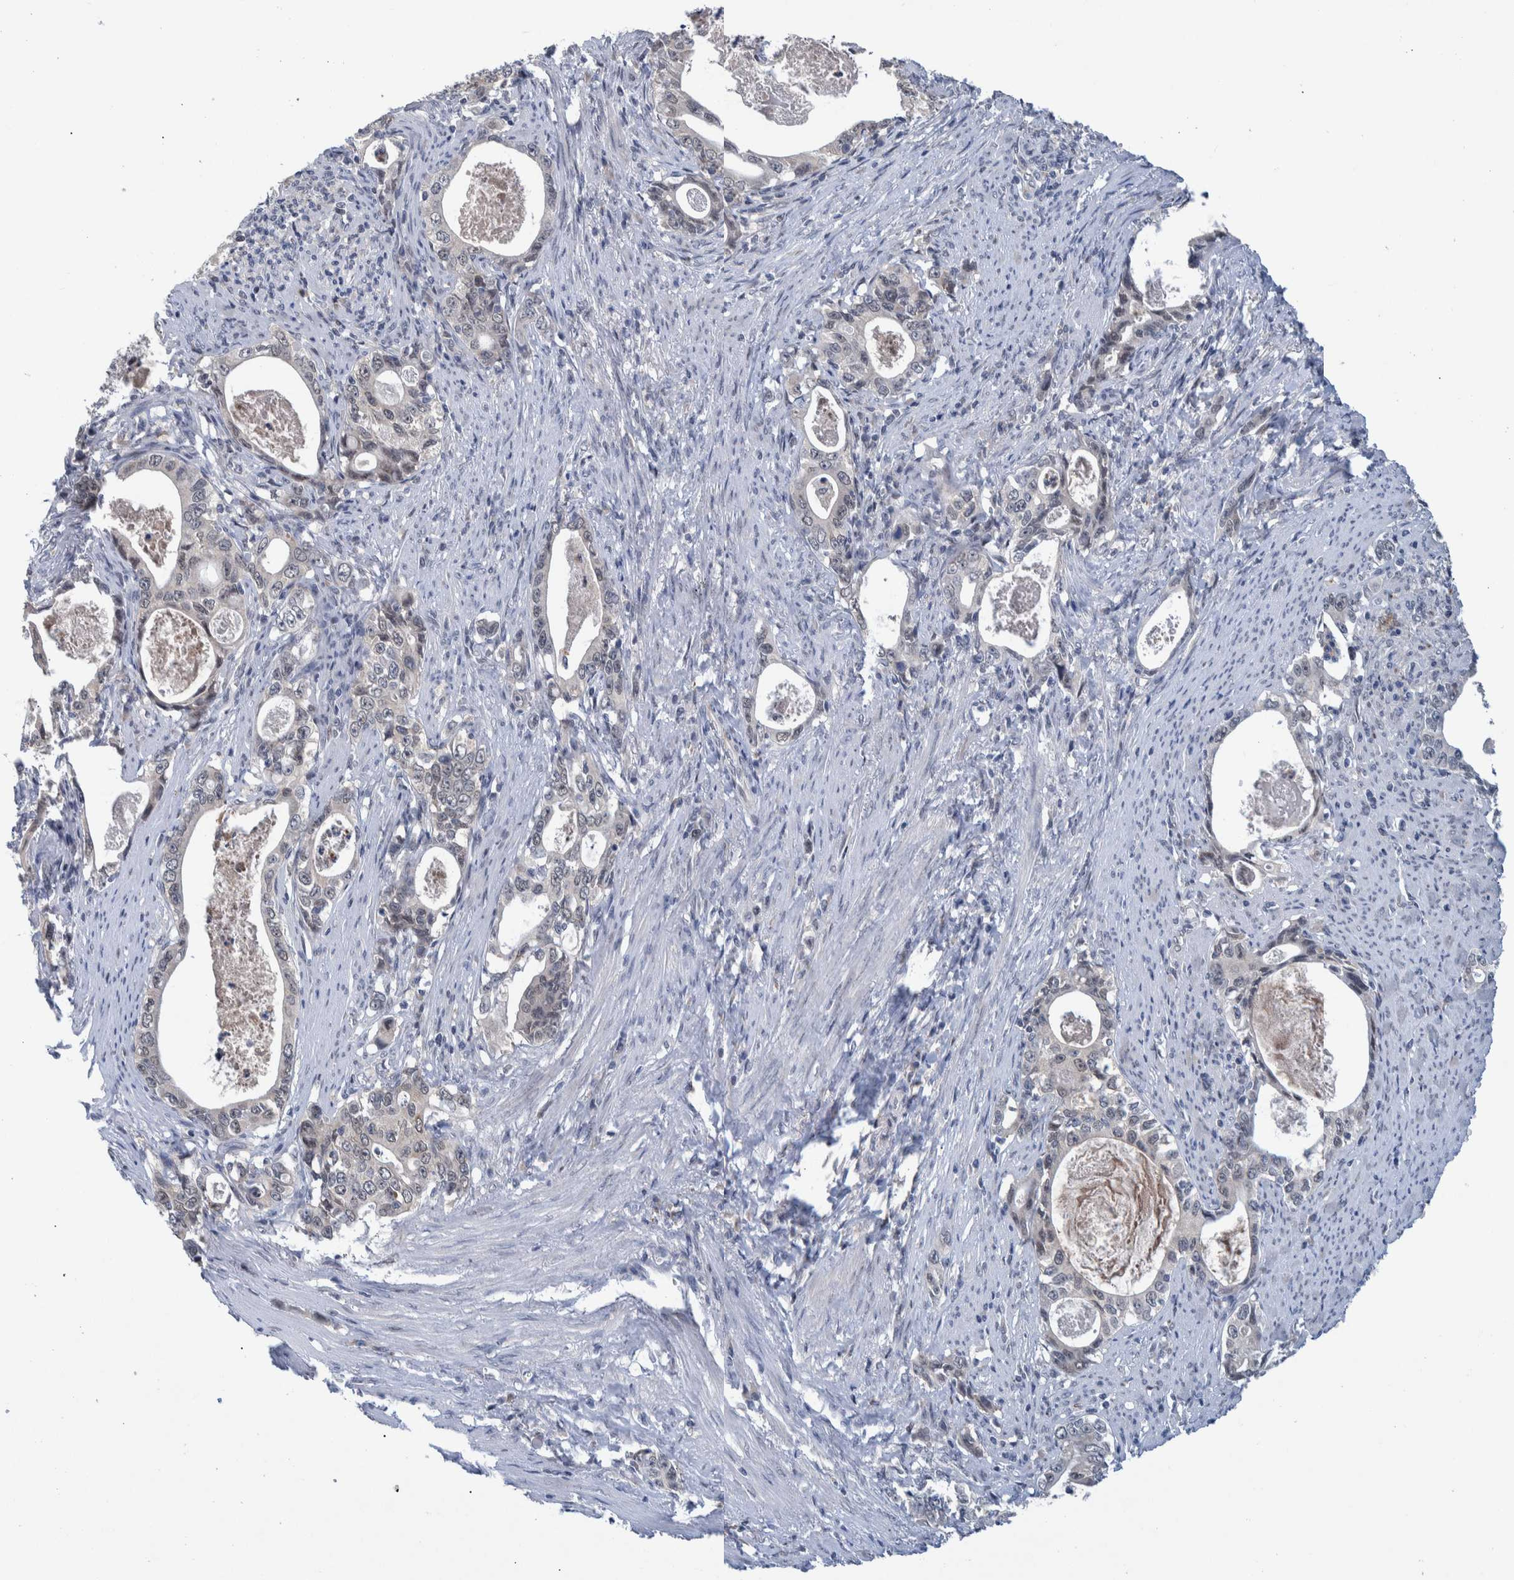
{"staining": {"intensity": "negative", "quantity": "none", "location": "none"}, "tissue": "stomach cancer", "cell_type": "Tumor cells", "image_type": "cancer", "snomed": [{"axis": "morphology", "description": "Adenocarcinoma, NOS"}, {"axis": "topography", "description": "Stomach, lower"}], "caption": "A high-resolution histopathology image shows immunohistochemistry staining of stomach cancer (adenocarcinoma), which reveals no significant expression in tumor cells.", "gene": "ESRP1", "patient": {"sex": "female", "age": 72}}